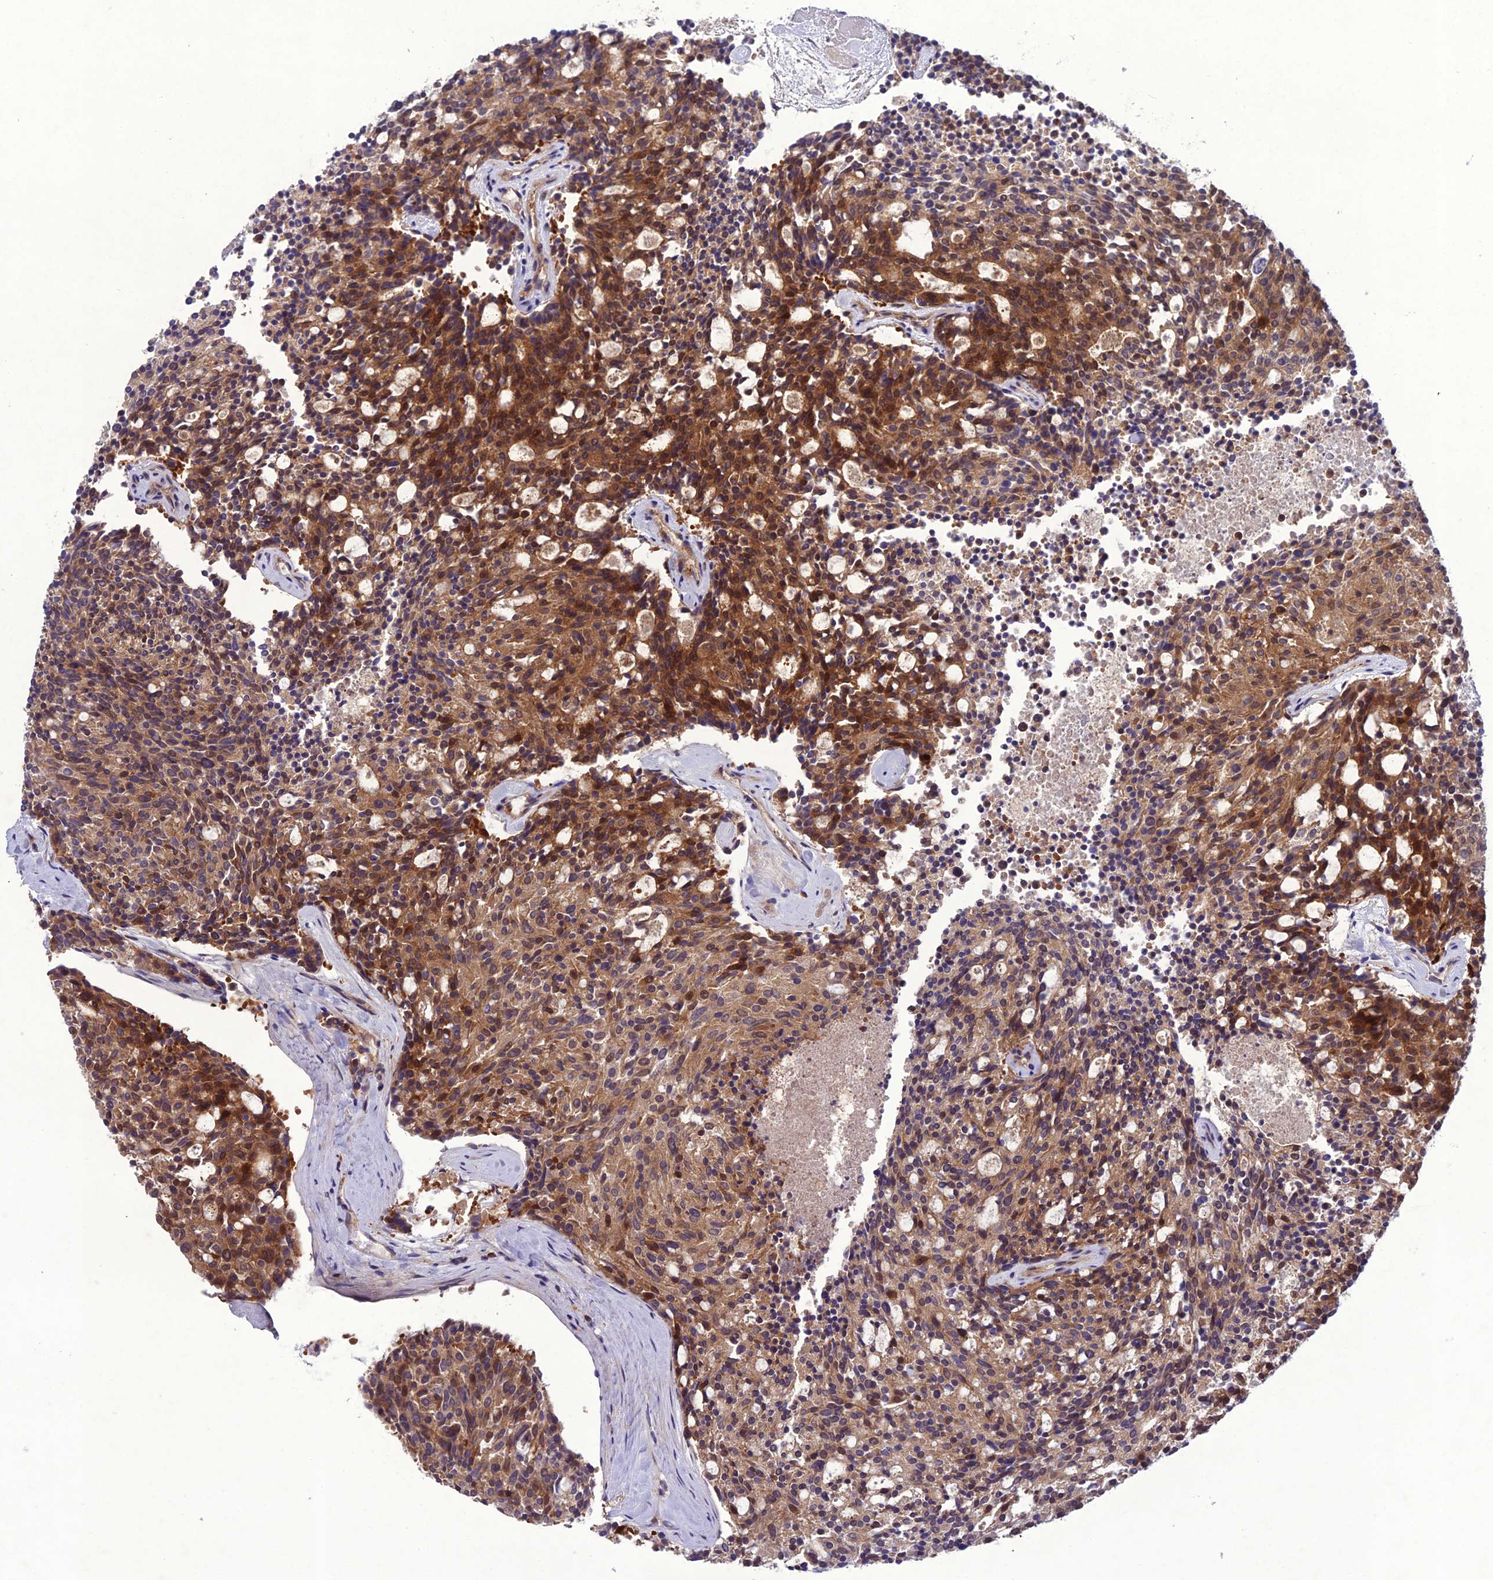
{"staining": {"intensity": "strong", "quantity": ">75%", "location": "cytoplasmic/membranous,nuclear"}, "tissue": "carcinoid", "cell_type": "Tumor cells", "image_type": "cancer", "snomed": [{"axis": "morphology", "description": "Carcinoid, malignant, NOS"}, {"axis": "topography", "description": "Pancreas"}], "caption": "An immunohistochemistry histopathology image of neoplastic tissue is shown. Protein staining in brown highlights strong cytoplasmic/membranous and nuclear positivity in carcinoid (malignant) within tumor cells. (IHC, brightfield microscopy, high magnification).", "gene": "GDF6", "patient": {"sex": "female", "age": 54}}